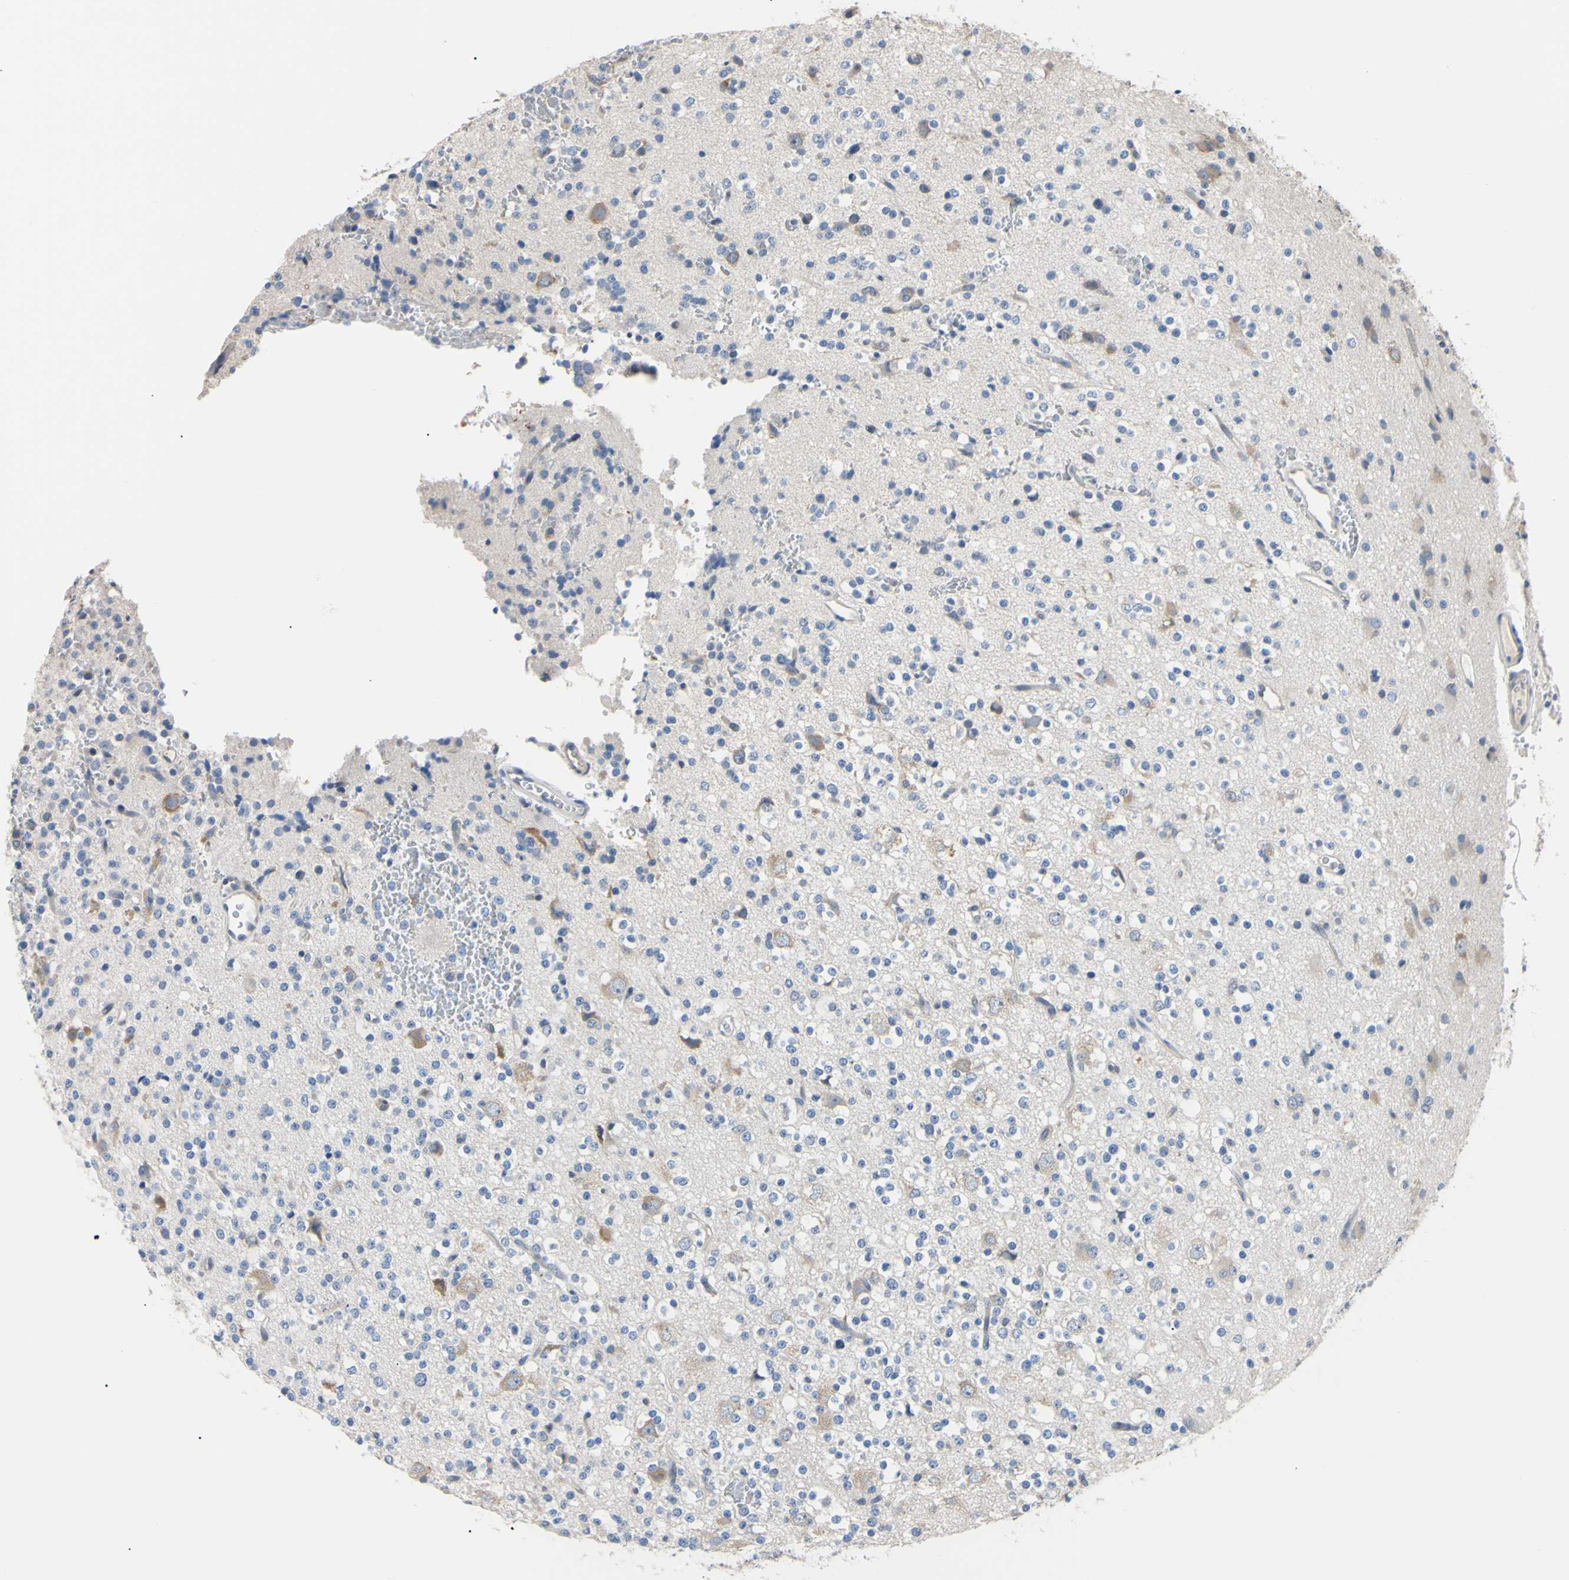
{"staining": {"intensity": "negative", "quantity": "none", "location": "none"}, "tissue": "glioma", "cell_type": "Tumor cells", "image_type": "cancer", "snomed": [{"axis": "morphology", "description": "Glioma, malignant, High grade"}, {"axis": "topography", "description": "Brain"}], "caption": "This is an immunohistochemistry photomicrograph of human high-grade glioma (malignant). There is no expression in tumor cells.", "gene": "RARS1", "patient": {"sex": "male", "age": 47}}